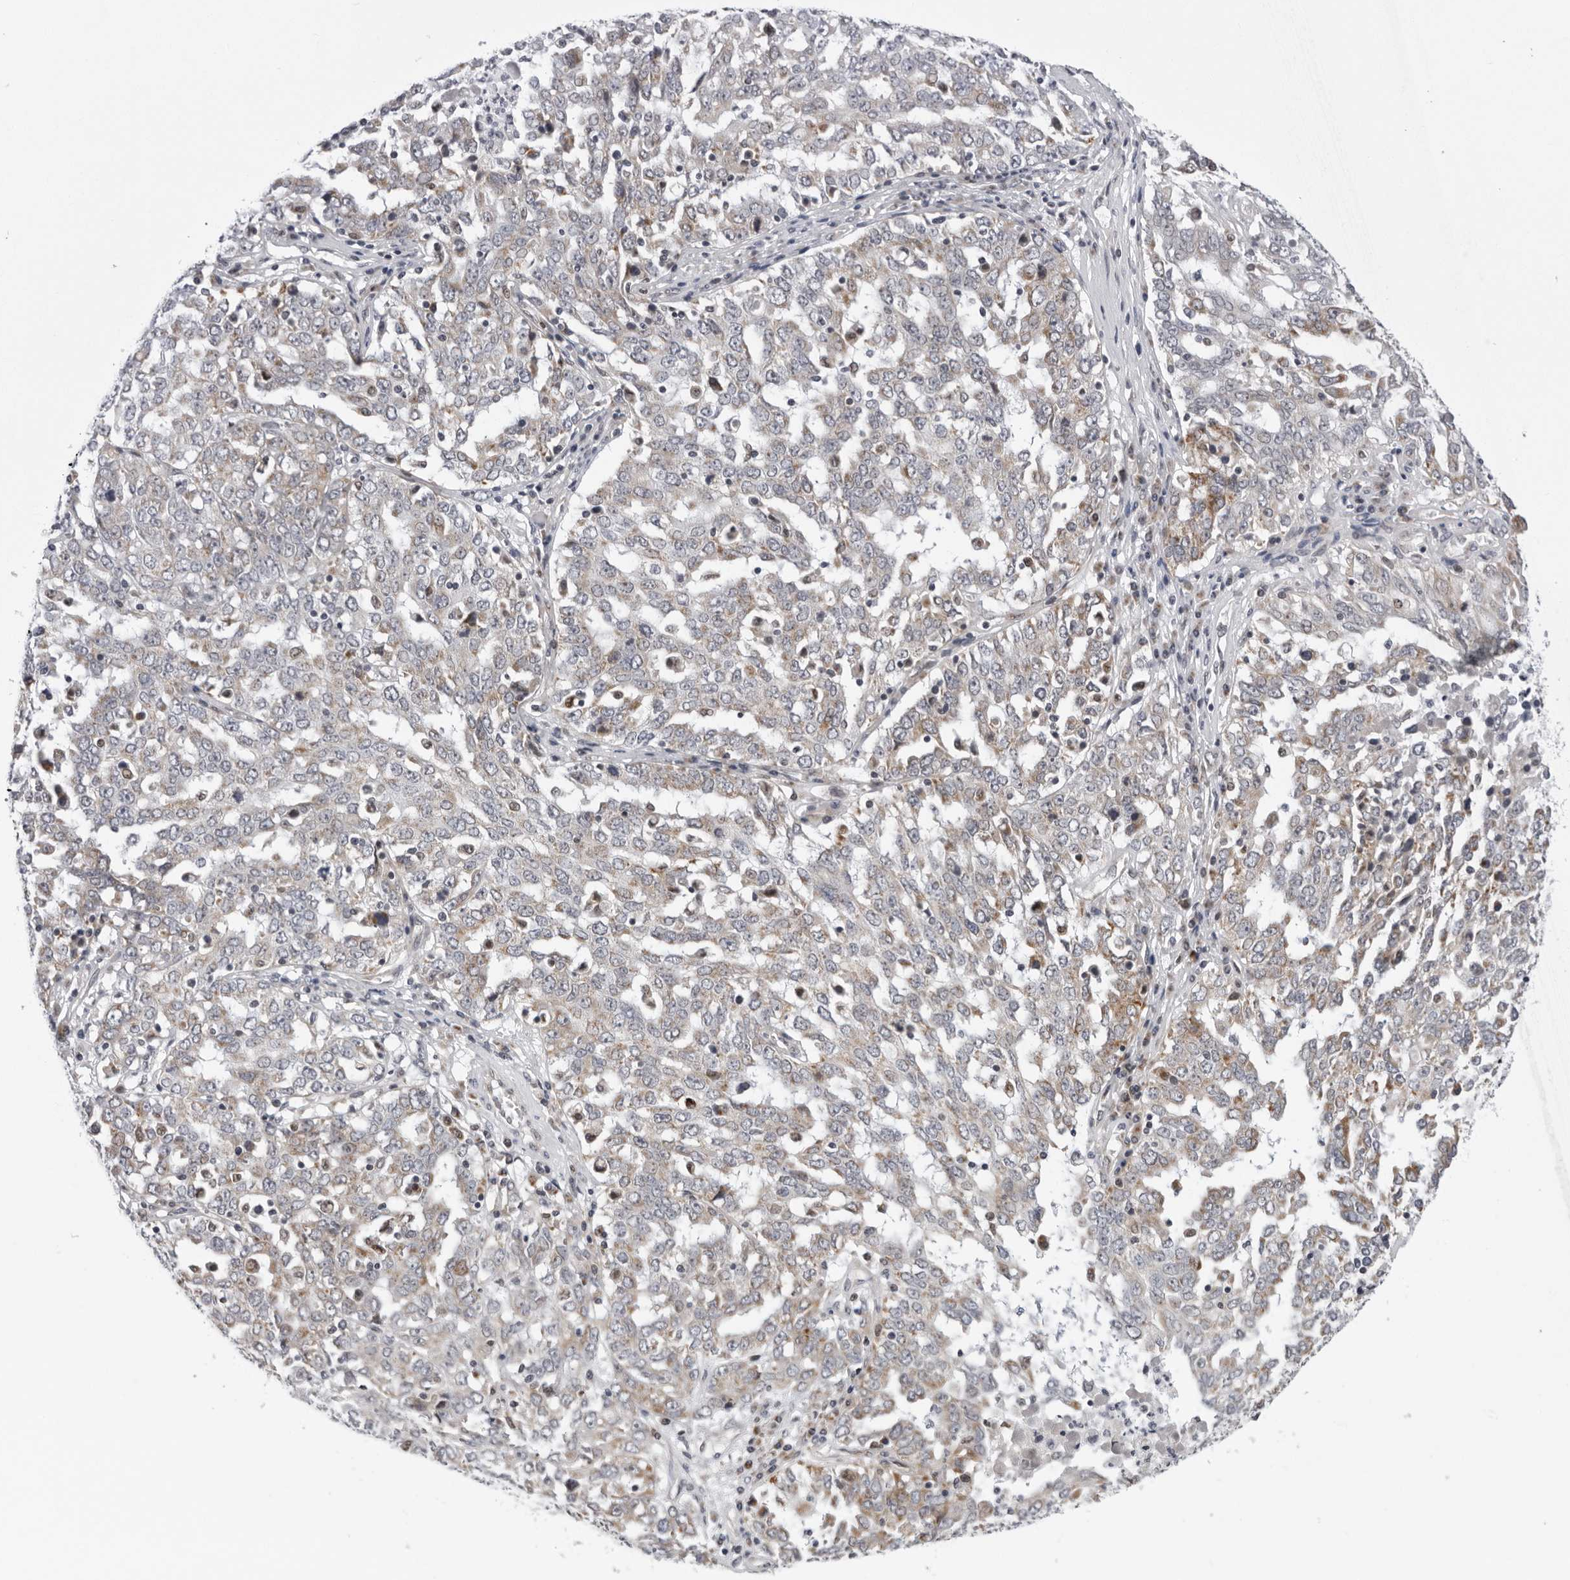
{"staining": {"intensity": "weak", "quantity": "25%-75%", "location": "cytoplasmic/membranous"}, "tissue": "ovarian cancer", "cell_type": "Tumor cells", "image_type": "cancer", "snomed": [{"axis": "morphology", "description": "Carcinoma, endometroid"}, {"axis": "topography", "description": "Ovary"}], "caption": "IHC staining of ovarian cancer (endometroid carcinoma), which demonstrates low levels of weak cytoplasmic/membranous staining in about 25%-75% of tumor cells indicating weak cytoplasmic/membranous protein positivity. The staining was performed using DAB (3,3'-diaminobenzidine) (brown) for protein detection and nuclei were counterstained in hematoxylin (blue).", "gene": "CPT2", "patient": {"sex": "female", "age": 62}}